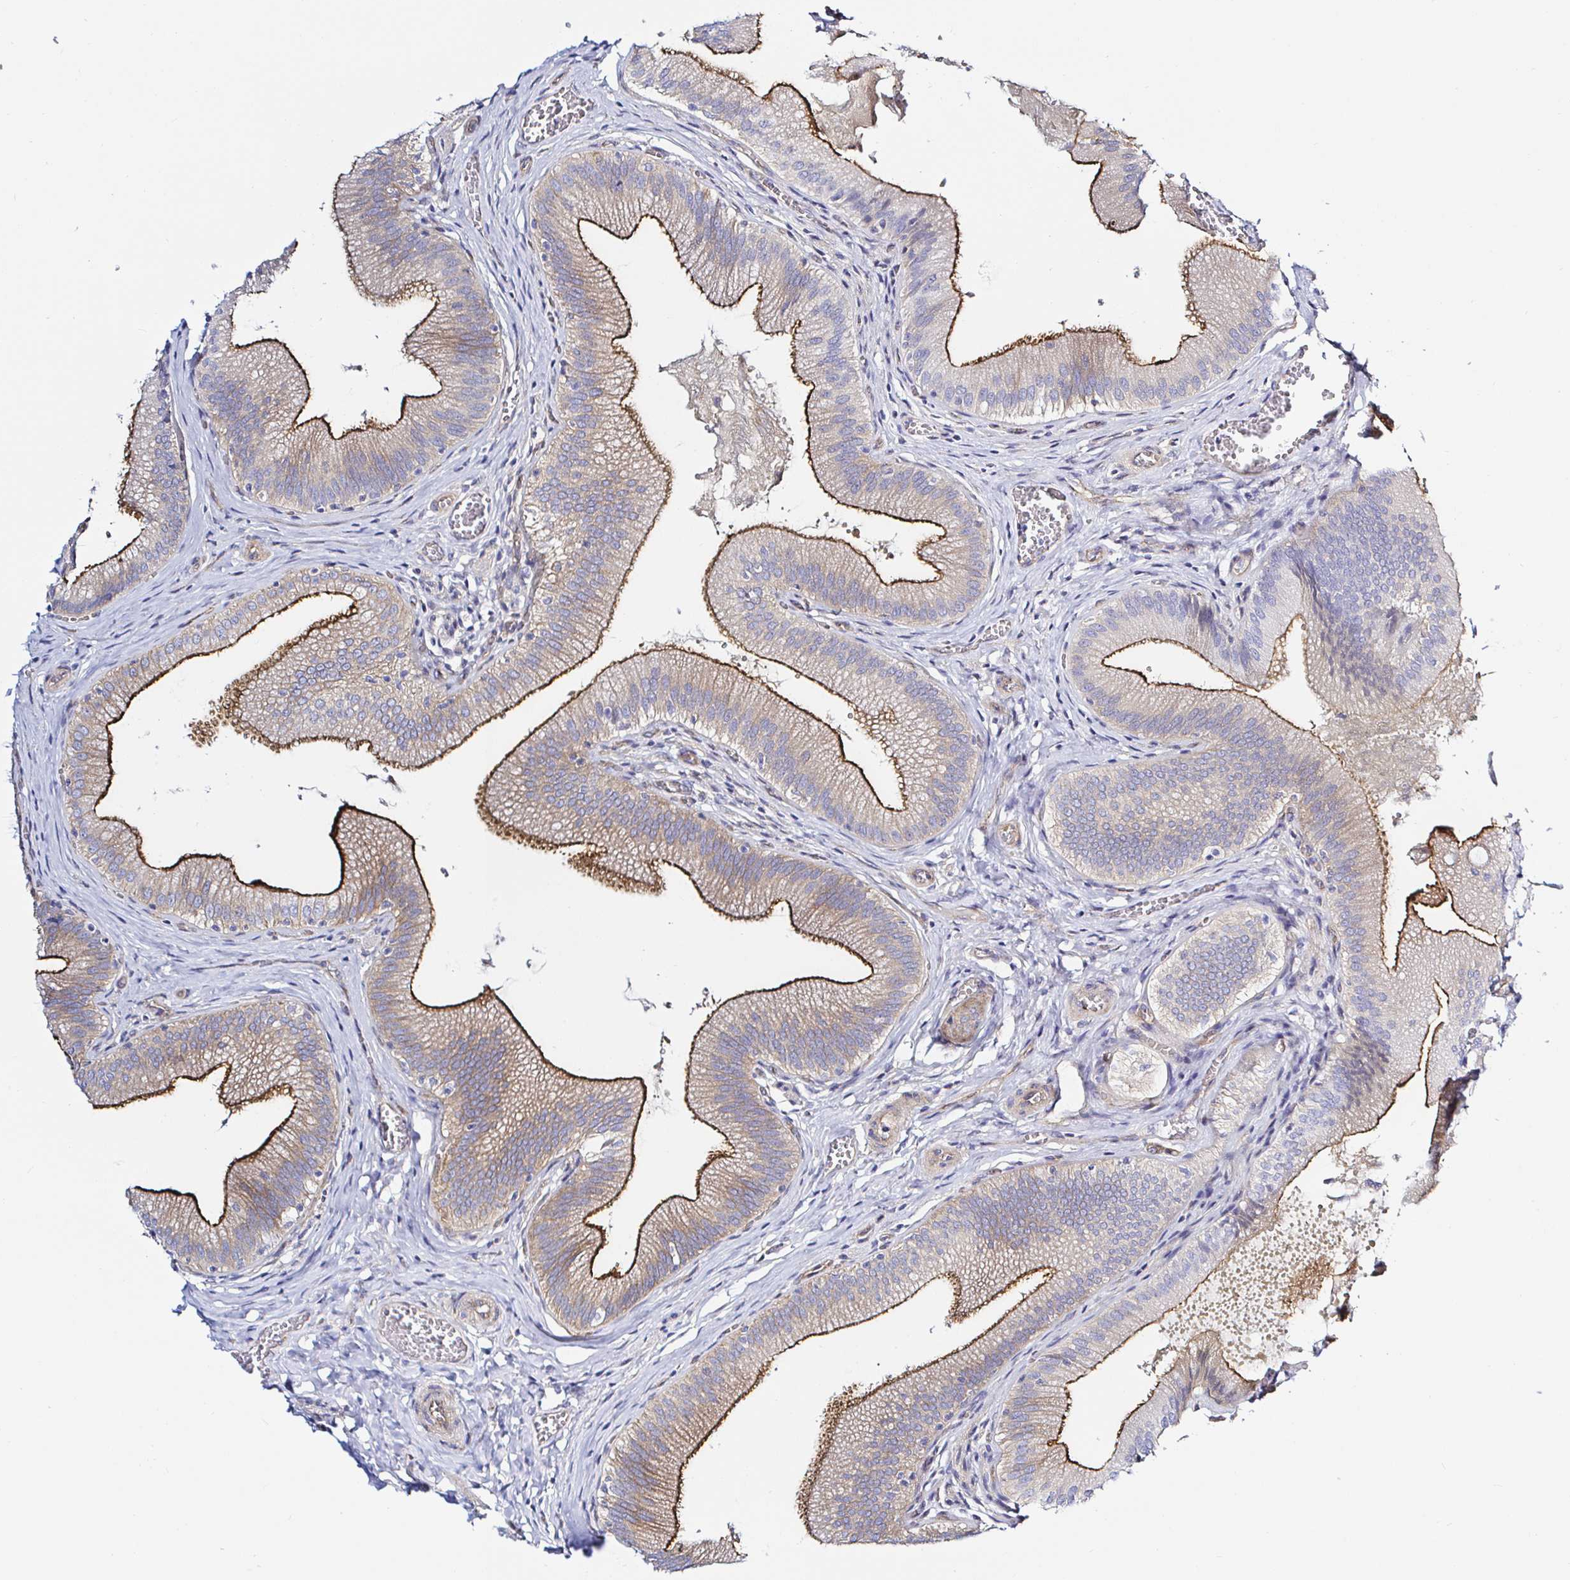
{"staining": {"intensity": "strong", "quantity": ">75%", "location": "cytoplasmic/membranous"}, "tissue": "gallbladder", "cell_type": "Glandular cells", "image_type": "normal", "snomed": [{"axis": "morphology", "description": "Normal tissue, NOS"}, {"axis": "topography", "description": "Gallbladder"}], "caption": "A photomicrograph showing strong cytoplasmic/membranous positivity in approximately >75% of glandular cells in normal gallbladder, as visualized by brown immunohistochemical staining.", "gene": "ARL4D", "patient": {"sex": "male", "age": 17}}